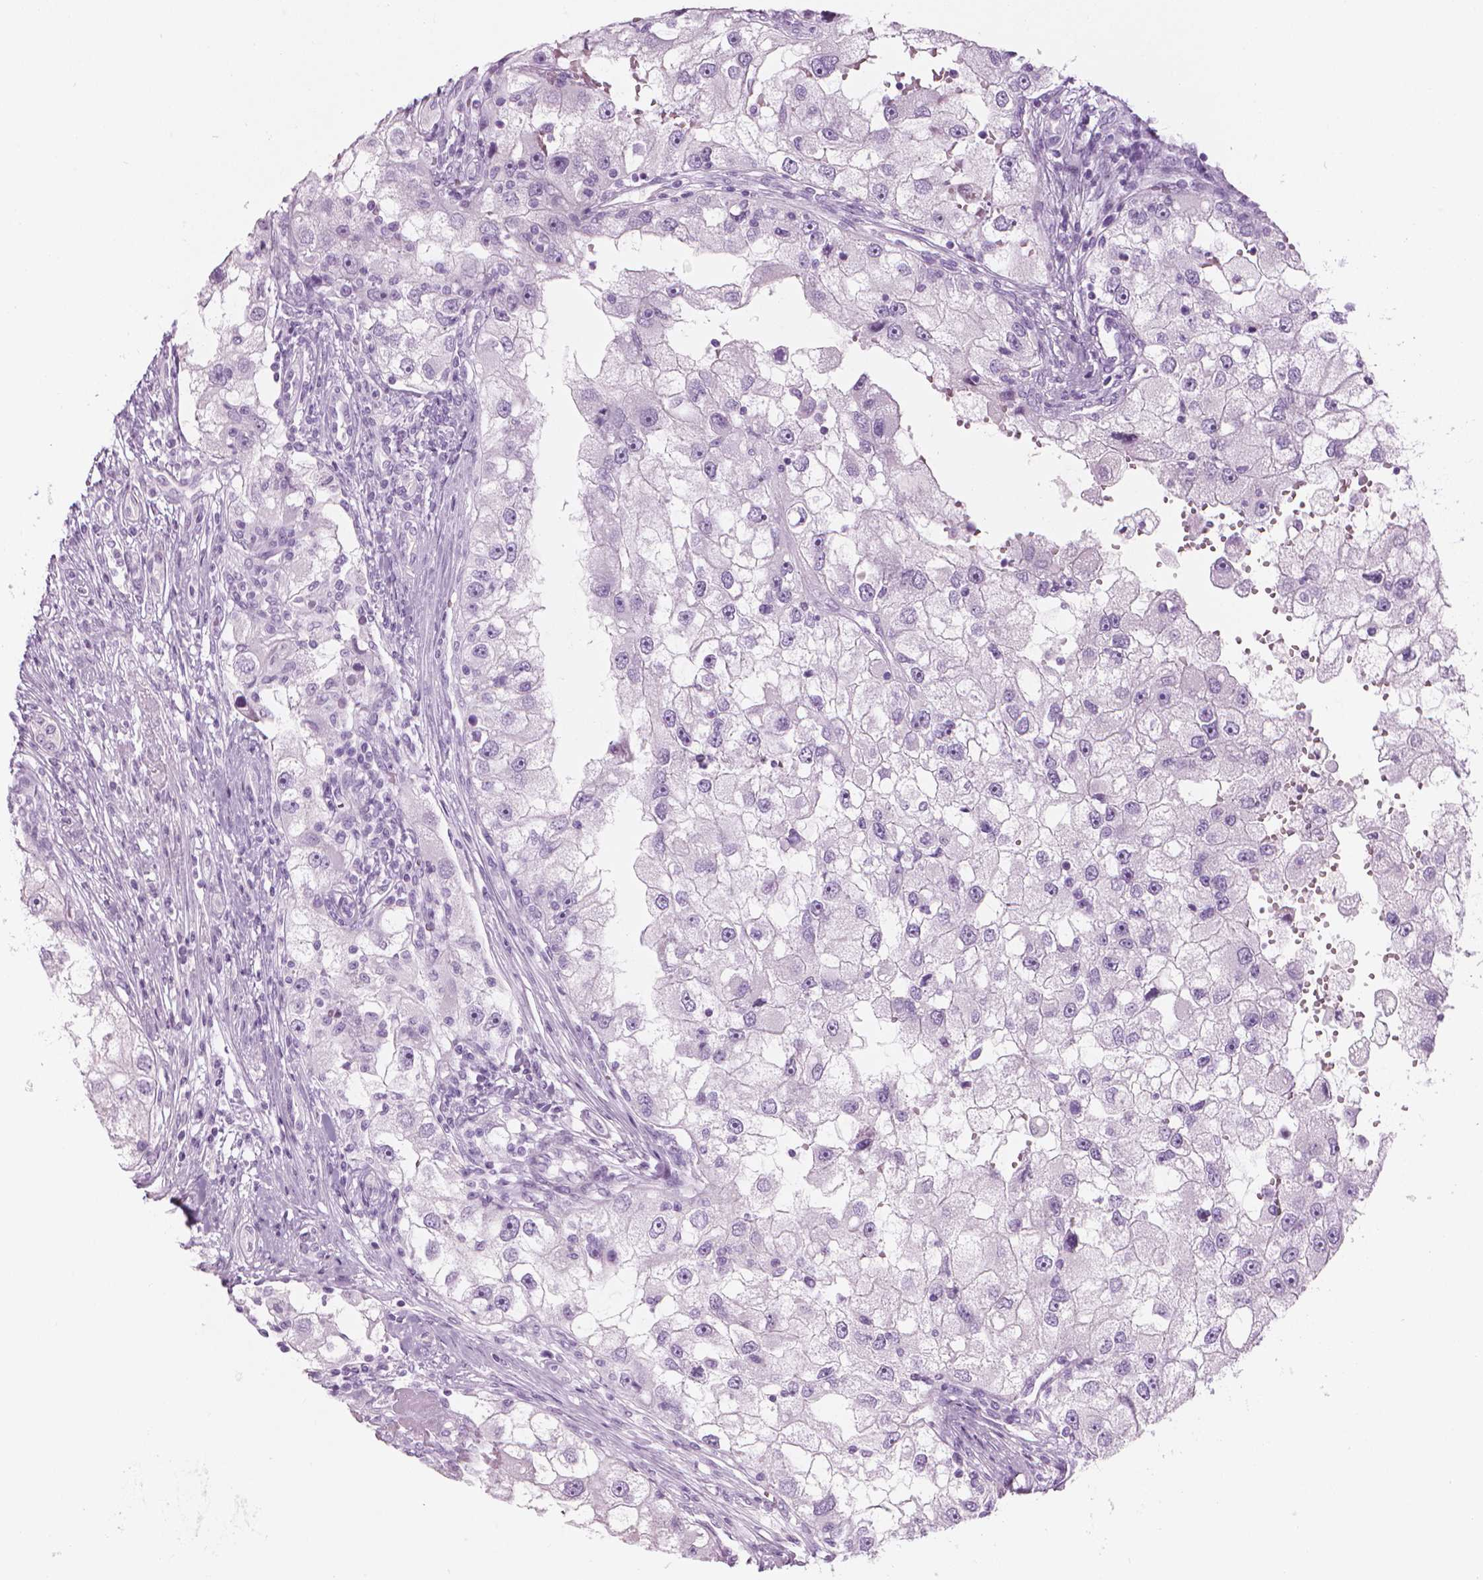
{"staining": {"intensity": "negative", "quantity": "none", "location": "none"}, "tissue": "renal cancer", "cell_type": "Tumor cells", "image_type": "cancer", "snomed": [{"axis": "morphology", "description": "Adenocarcinoma, NOS"}, {"axis": "topography", "description": "Kidney"}], "caption": "Adenocarcinoma (renal) stained for a protein using immunohistochemistry (IHC) displays no expression tumor cells.", "gene": "SCG3", "patient": {"sex": "male", "age": 63}}